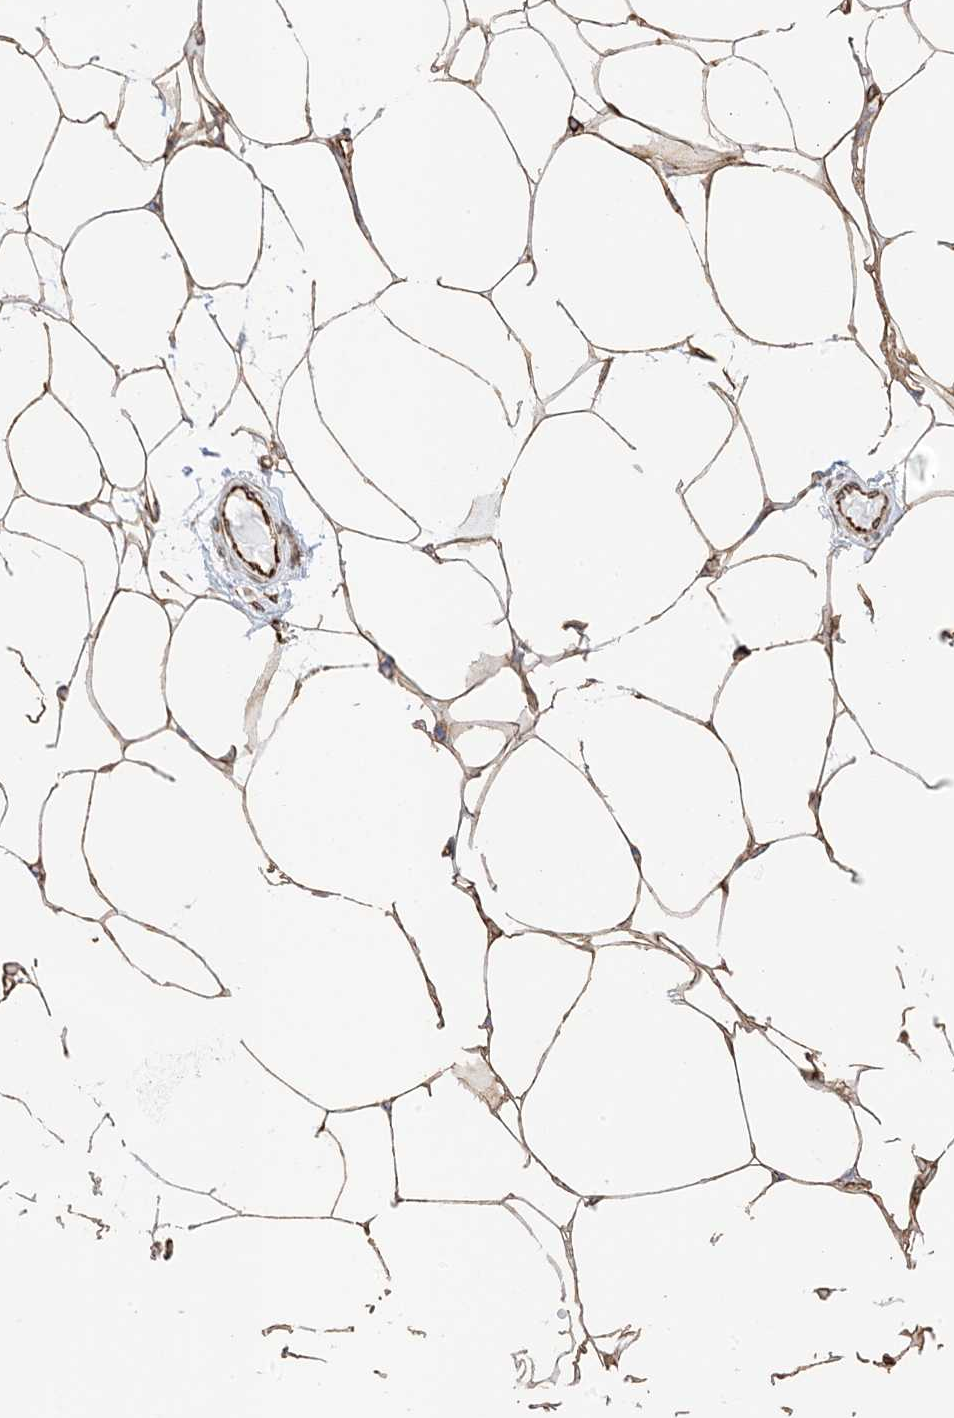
{"staining": {"intensity": "moderate", "quantity": "25%-75%", "location": "cytoplasmic/membranous"}, "tissue": "adipose tissue", "cell_type": "Adipocytes", "image_type": "normal", "snomed": [{"axis": "morphology", "description": "Normal tissue, NOS"}, {"axis": "topography", "description": "Breast"}], "caption": "High-magnification brightfield microscopy of normal adipose tissue stained with DAB (brown) and counterstained with hematoxylin (blue). adipocytes exhibit moderate cytoplasmic/membranous expression is appreciated in about25%-75% of cells. The protein of interest is shown in brown color, while the nuclei are stained blue.", "gene": "PID1", "patient": {"sex": "female", "age": 23}}